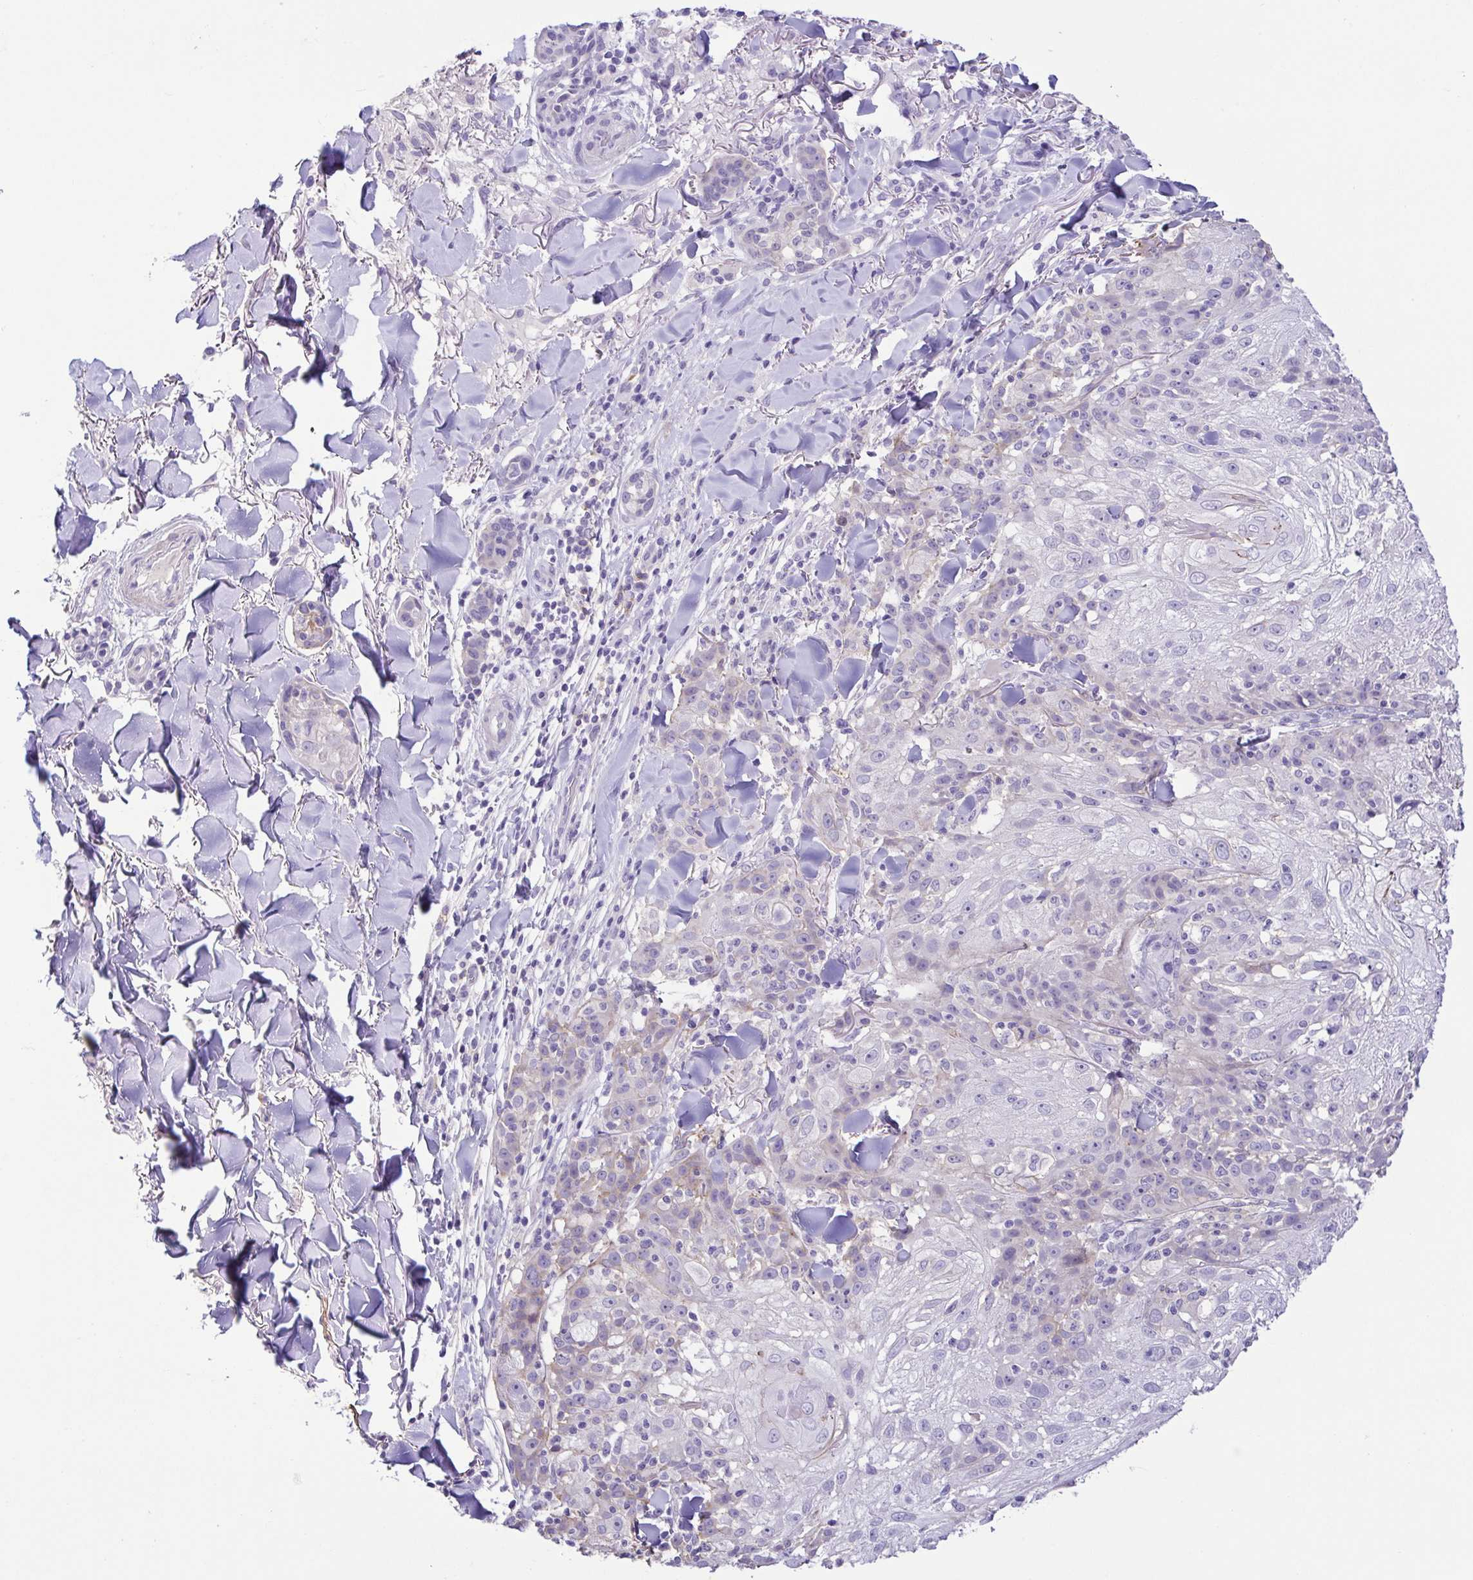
{"staining": {"intensity": "negative", "quantity": "none", "location": "none"}, "tissue": "skin cancer", "cell_type": "Tumor cells", "image_type": "cancer", "snomed": [{"axis": "morphology", "description": "Normal tissue, NOS"}, {"axis": "morphology", "description": "Squamous cell carcinoma, NOS"}, {"axis": "topography", "description": "Skin"}], "caption": "A photomicrograph of human skin squamous cell carcinoma is negative for staining in tumor cells. Nuclei are stained in blue.", "gene": "TERT", "patient": {"sex": "female", "age": 83}}